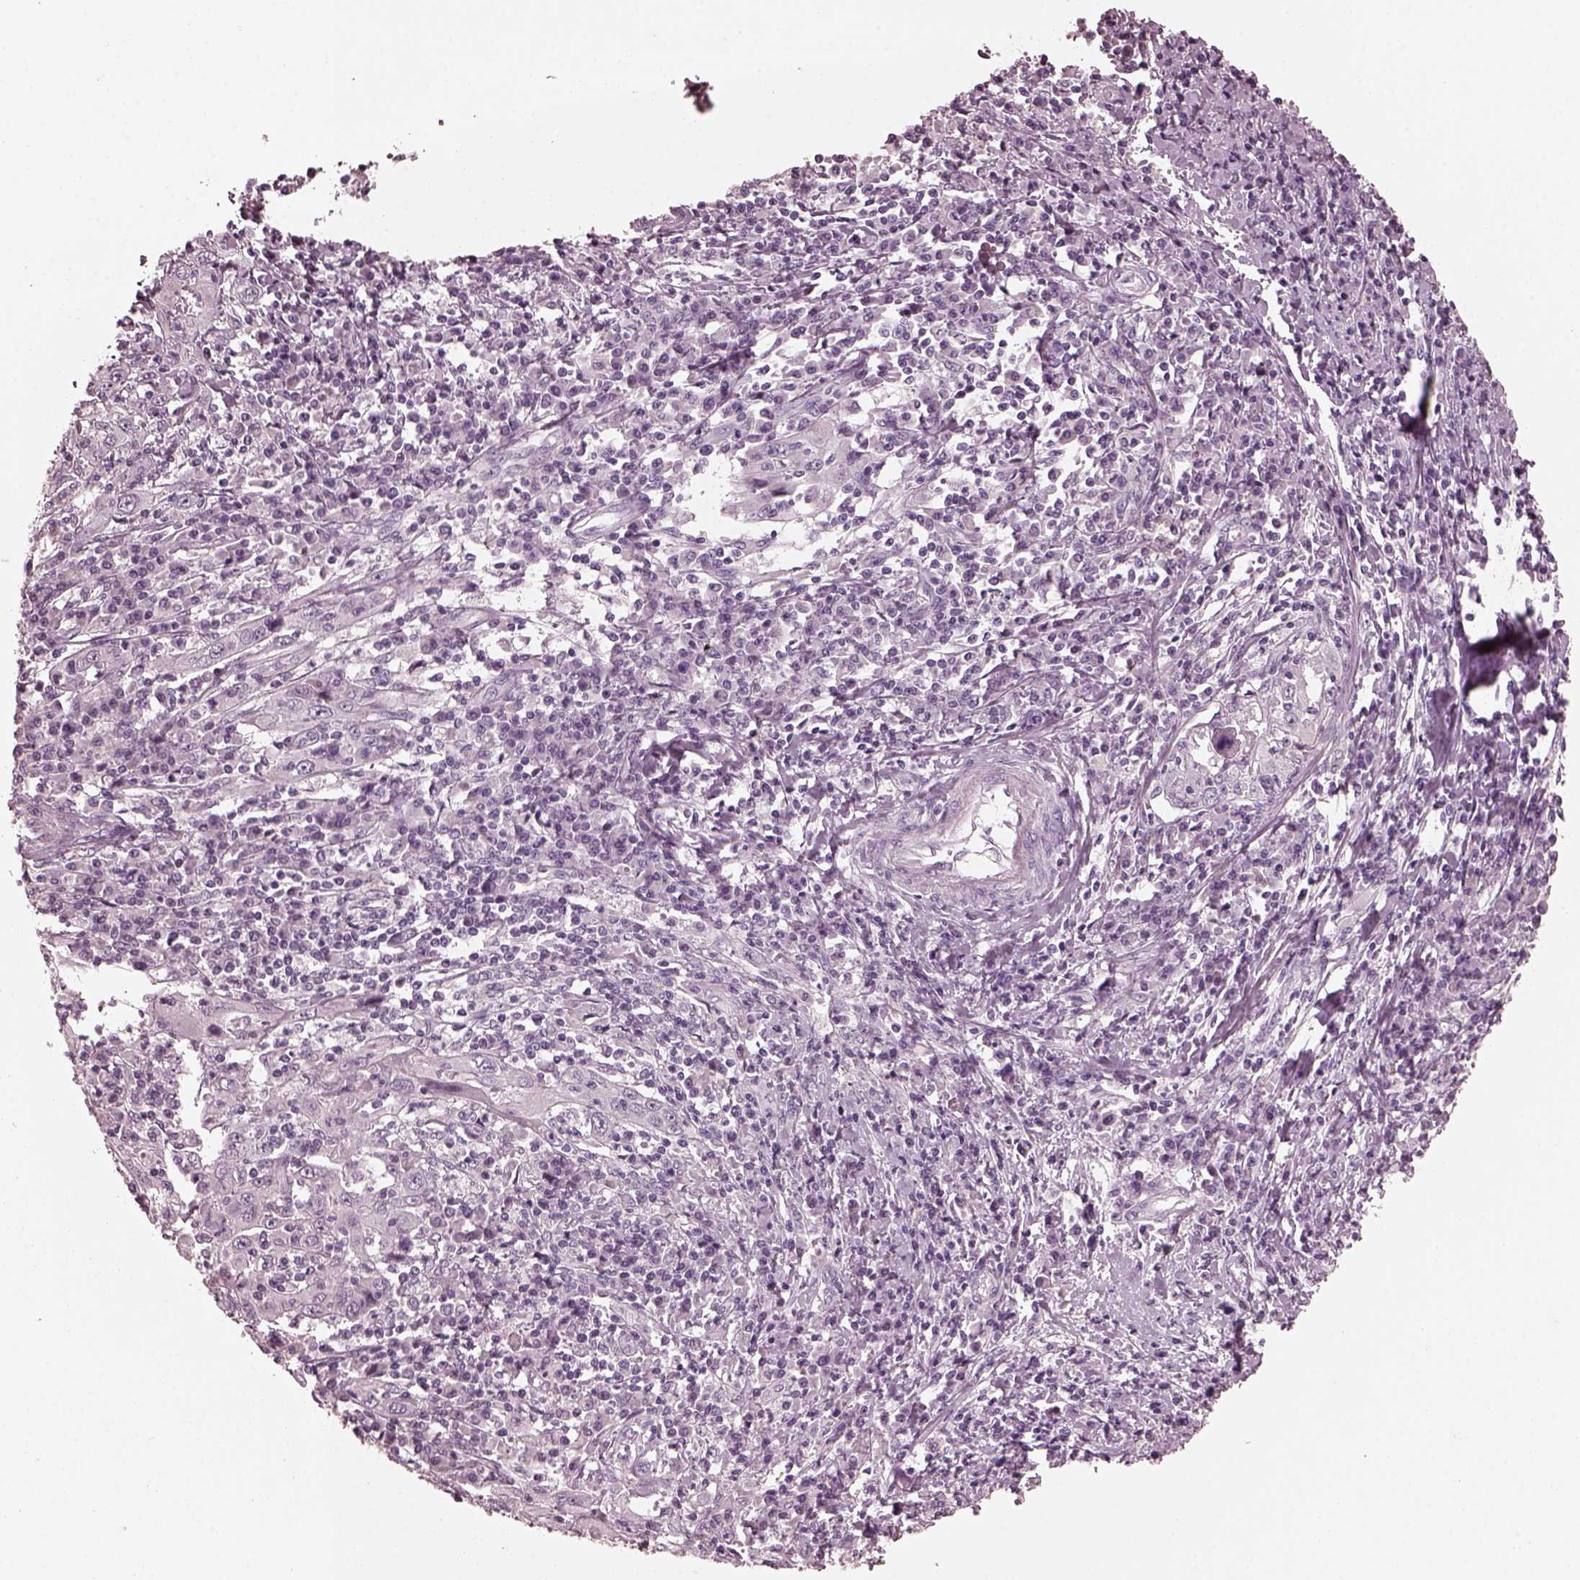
{"staining": {"intensity": "negative", "quantity": "none", "location": "none"}, "tissue": "cervical cancer", "cell_type": "Tumor cells", "image_type": "cancer", "snomed": [{"axis": "morphology", "description": "Squamous cell carcinoma, NOS"}, {"axis": "topography", "description": "Cervix"}], "caption": "A histopathology image of squamous cell carcinoma (cervical) stained for a protein displays no brown staining in tumor cells.", "gene": "CGA", "patient": {"sex": "female", "age": 46}}